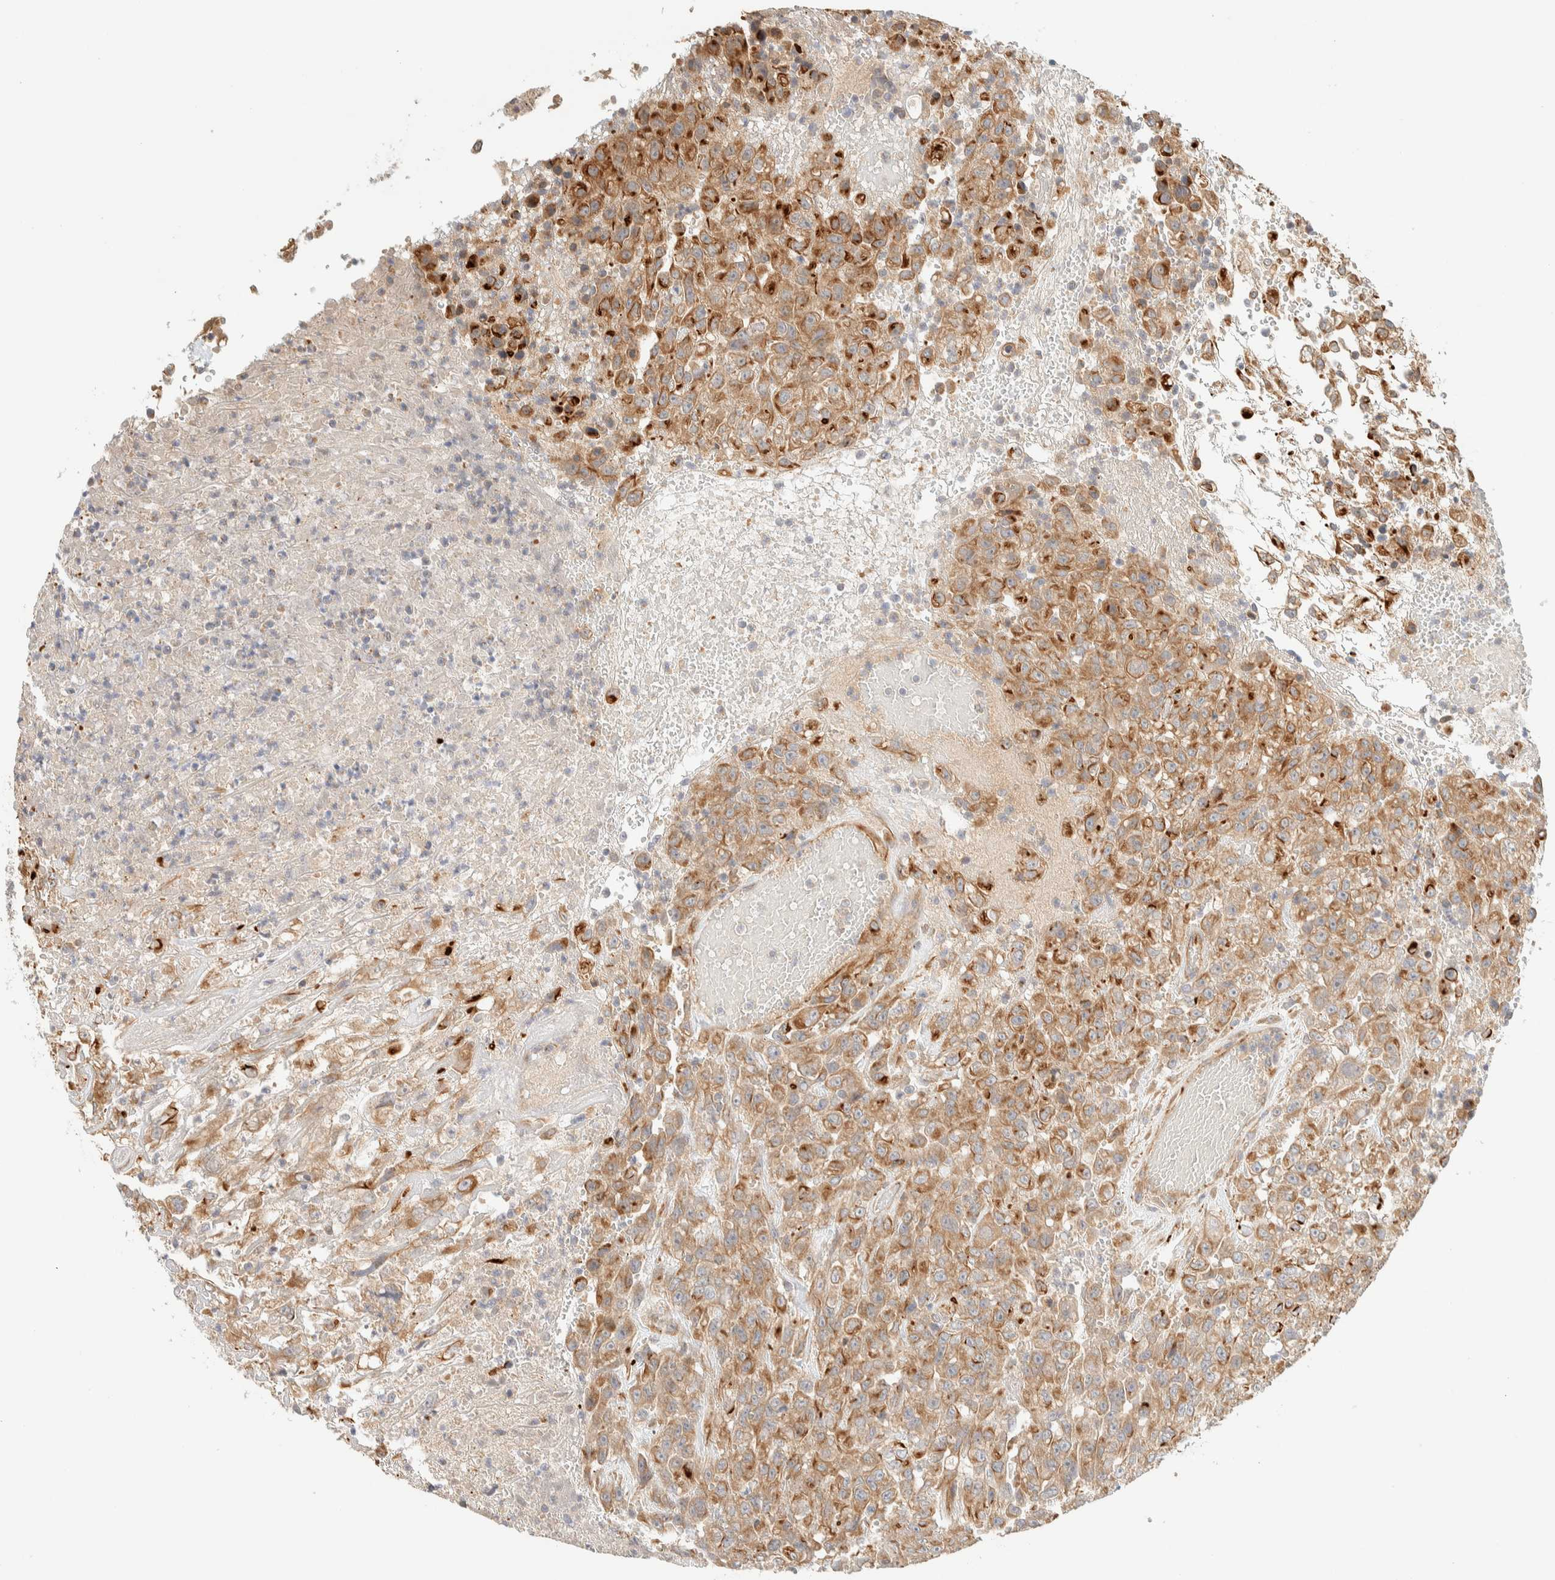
{"staining": {"intensity": "moderate", "quantity": ">75%", "location": "cytoplasmic/membranous"}, "tissue": "urothelial cancer", "cell_type": "Tumor cells", "image_type": "cancer", "snomed": [{"axis": "morphology", "description": "Urothelial carcinoma, High grade"}, {"axis": "topography", "description": "Urinary bladder"}], "caption": "A photomicrograph showing moderate cytoplasmic/membranous staining in approximately >75% of tumor cells in urothelial carcinoma (high-grade), as visualized by brown immunohistochemical staining.", "gene": "FAT1", "patient": {"sex": "male", "age": 46}}